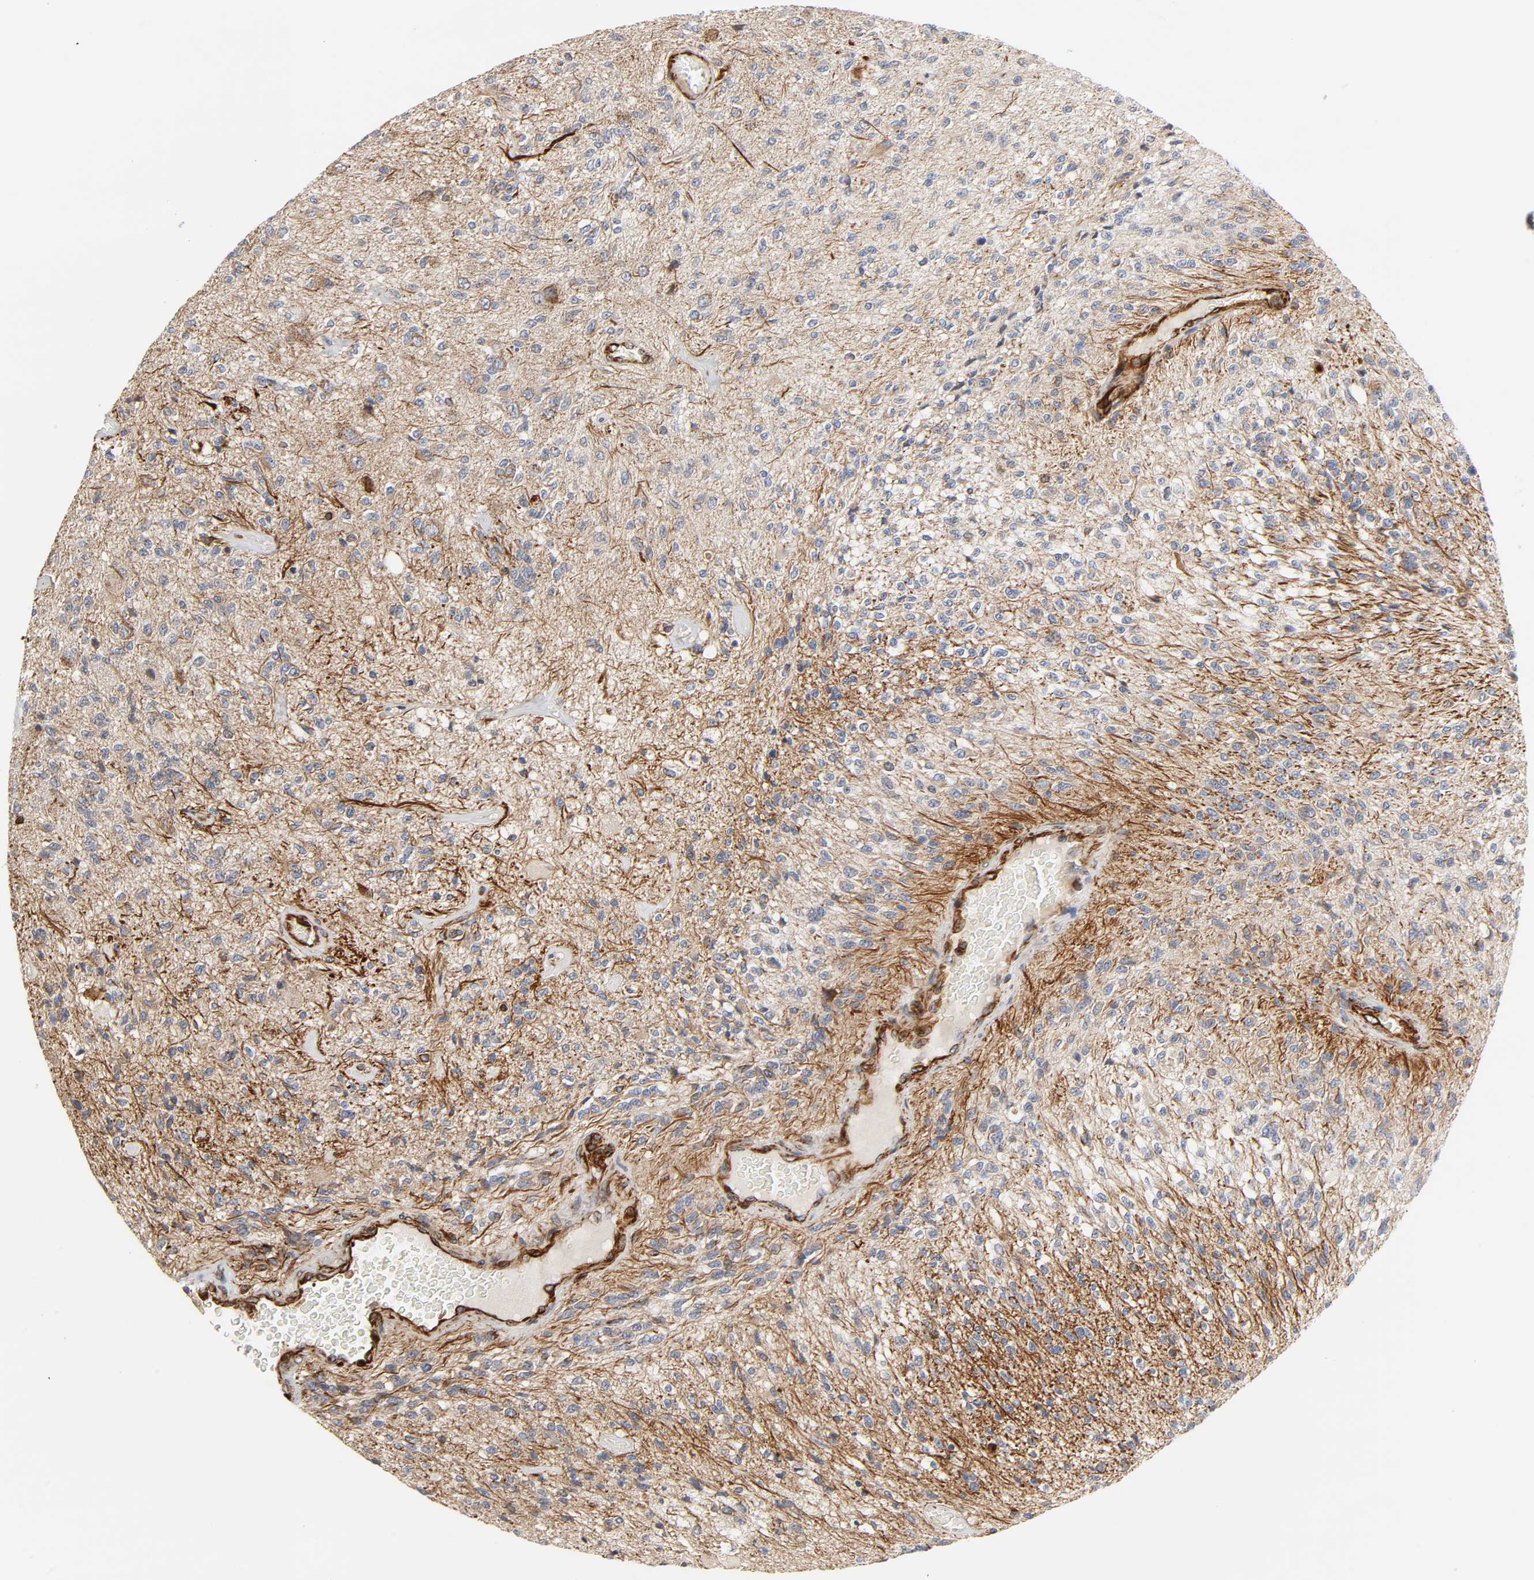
{"staining": {"intensity": "moderate", "quantity": ">75%", "location": "cytoplasmic/membranous"}, "tissue": "glioma", "cell_type": "Tumor cells", "image_type": "cancer", "snomed": [{"axis": "morphology", "description": "Normal tissue, NOS"}, {"axis": "morphology", "description": "Glioma, malignant, High grade"}, {"axis": "topography", "description": "Cerebral cortex"}], "caption": "DAB (3,3'-diaminobenzidine) immunohistochemical staining of human glioma displays moderate cytoplasmic/membranous protein staining in about >75% of tumor cells.", "gene": "FAM118A", "patient": {"sex": "male", "age": 77}}